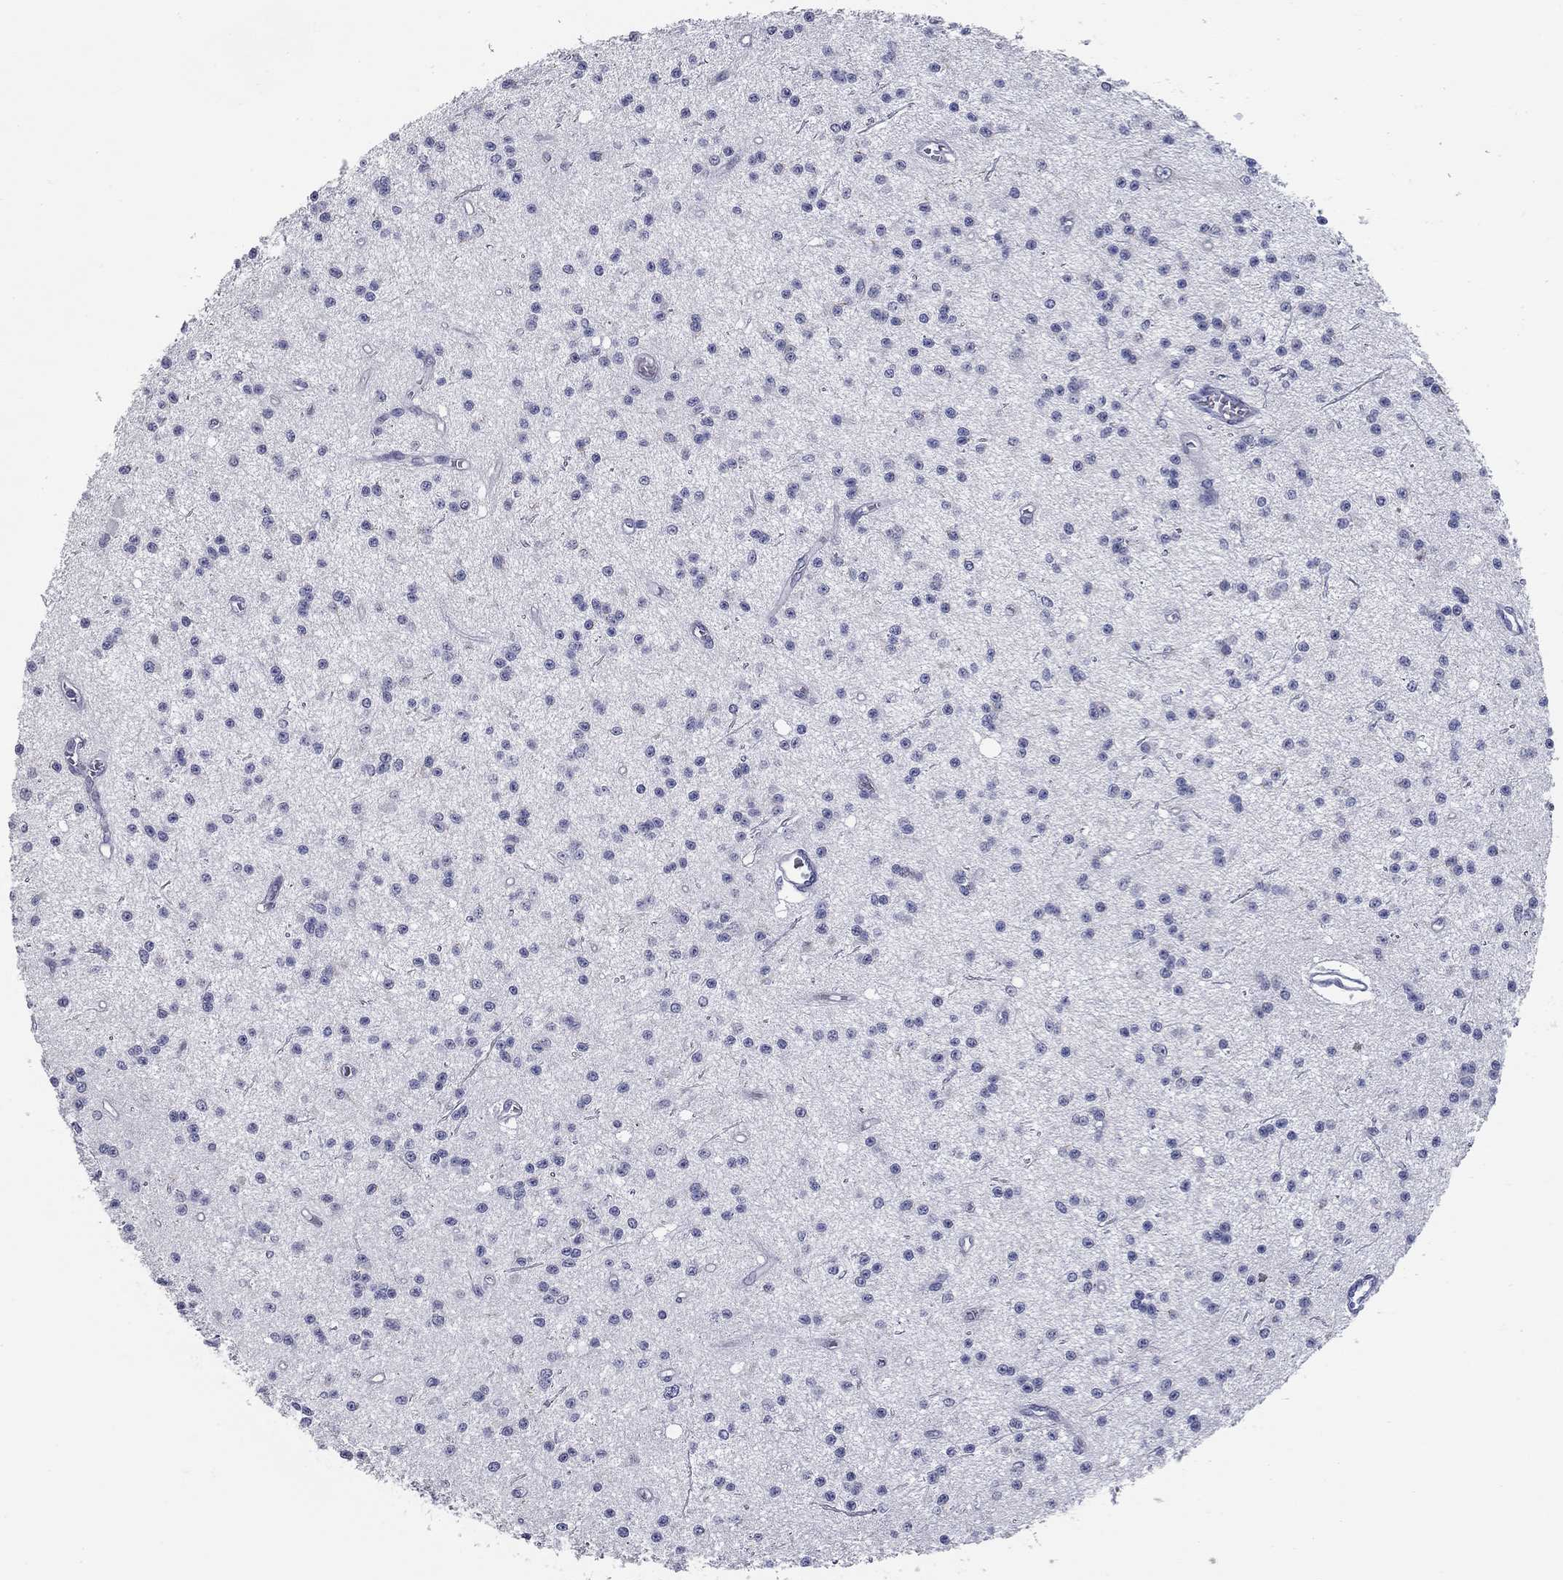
{"staining": {"intensity": "negative", "quantity": "none", "location": "none"}, "tissue": "glioma", "cell_type": "Tumor cells", "image_type": "cancer", "snomed": [{"axis": "morphology", "description": "Glioma, malignant, Low grade"}, {"axis": "topography", "description": "Brain"}], "caption": "Immunohistochemistry of glioma exhibits no staining in tumor cells.", "gene": "TAC1", "patient": {"sex": "male", "age": 27}}